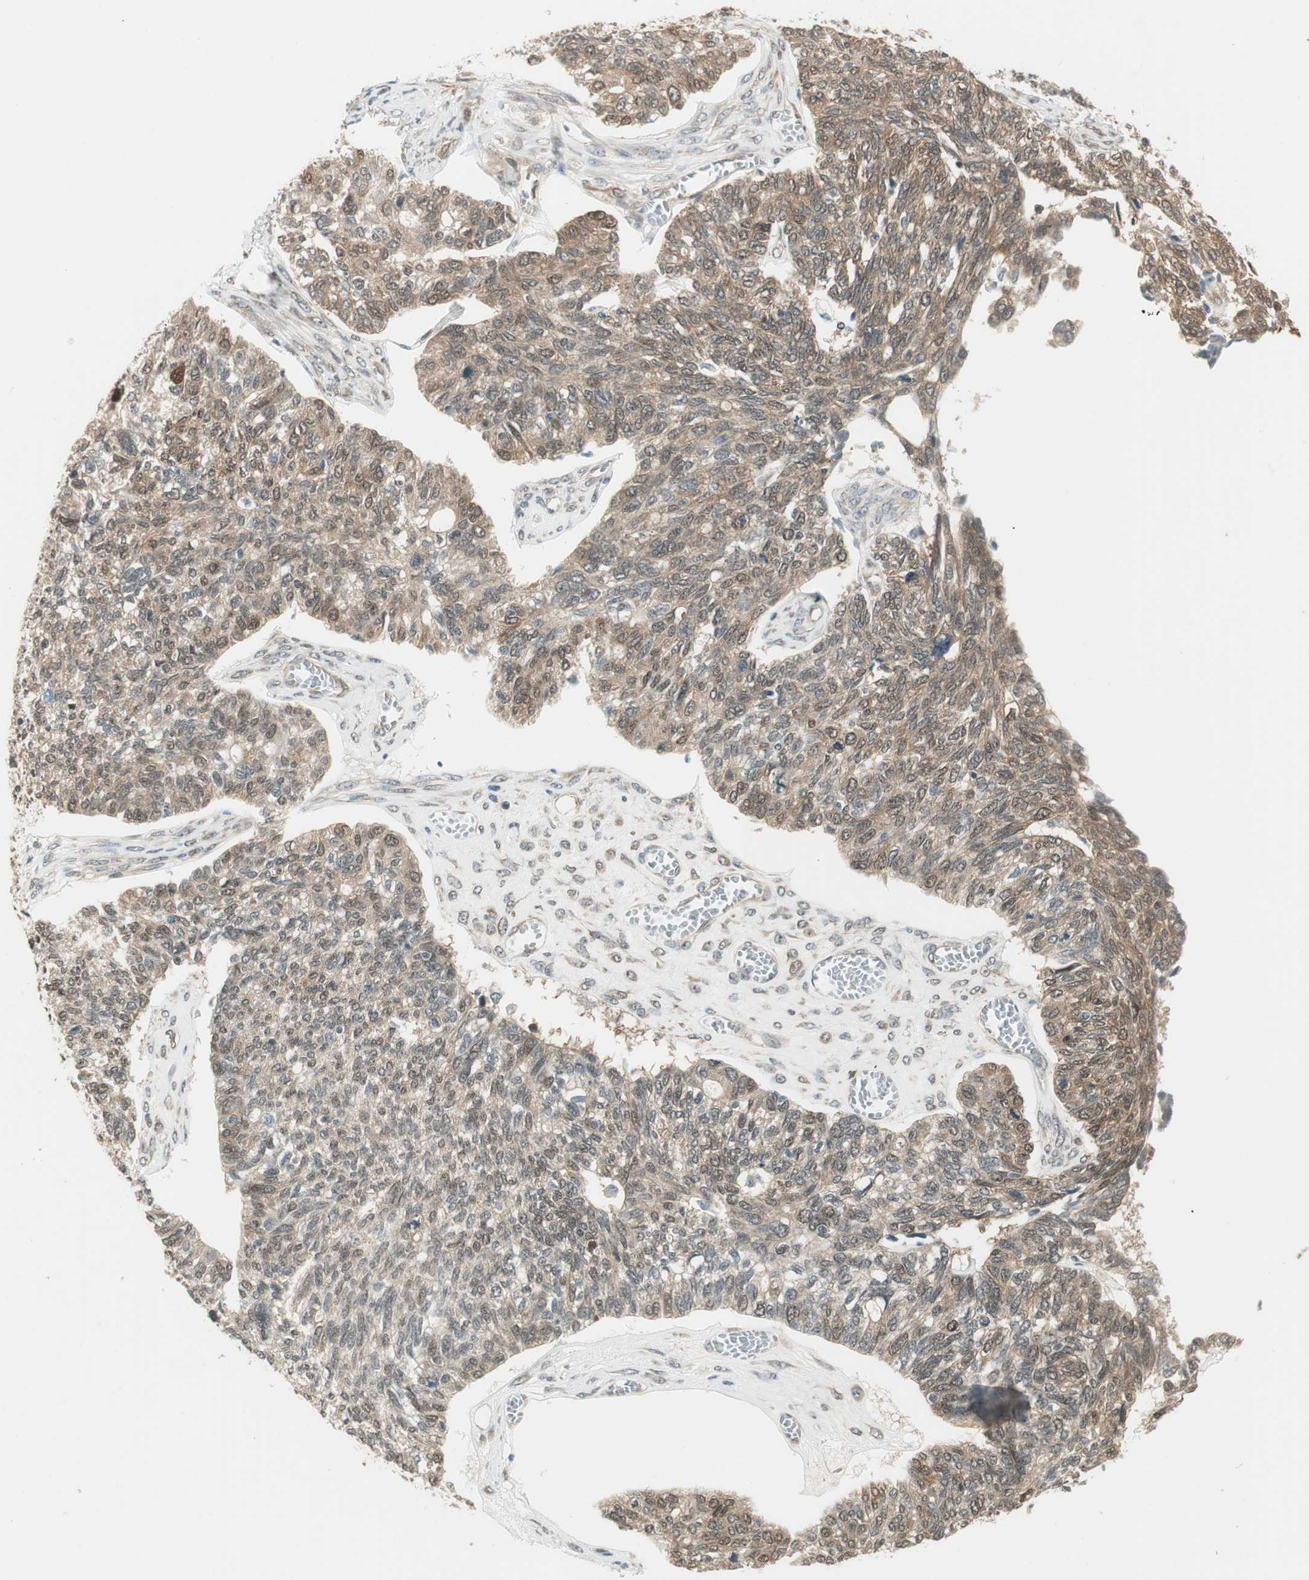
{"staining": {"intensity": "weak", "quantity": "25%-75%", "location": "cytoplasmic/membranous"}, "tissue": "ovarian cancer", "cell_type": "Tumor cells", "image_type": "cancer", "snomed": [{"axis": "morphology", "description": "Cystadenocarcinoma, serous, NOS"}, {"axis": "topography", "description": "Ovary"}], "caption": "Protein staining by immunohistochemistry (IHC) displays weak cytoplasmic/membranous staining in about 25%-75% of tumor cells in ovarian cancer.", "gene": "IPO5", "patient": {"sex": "female", "age": 79}}